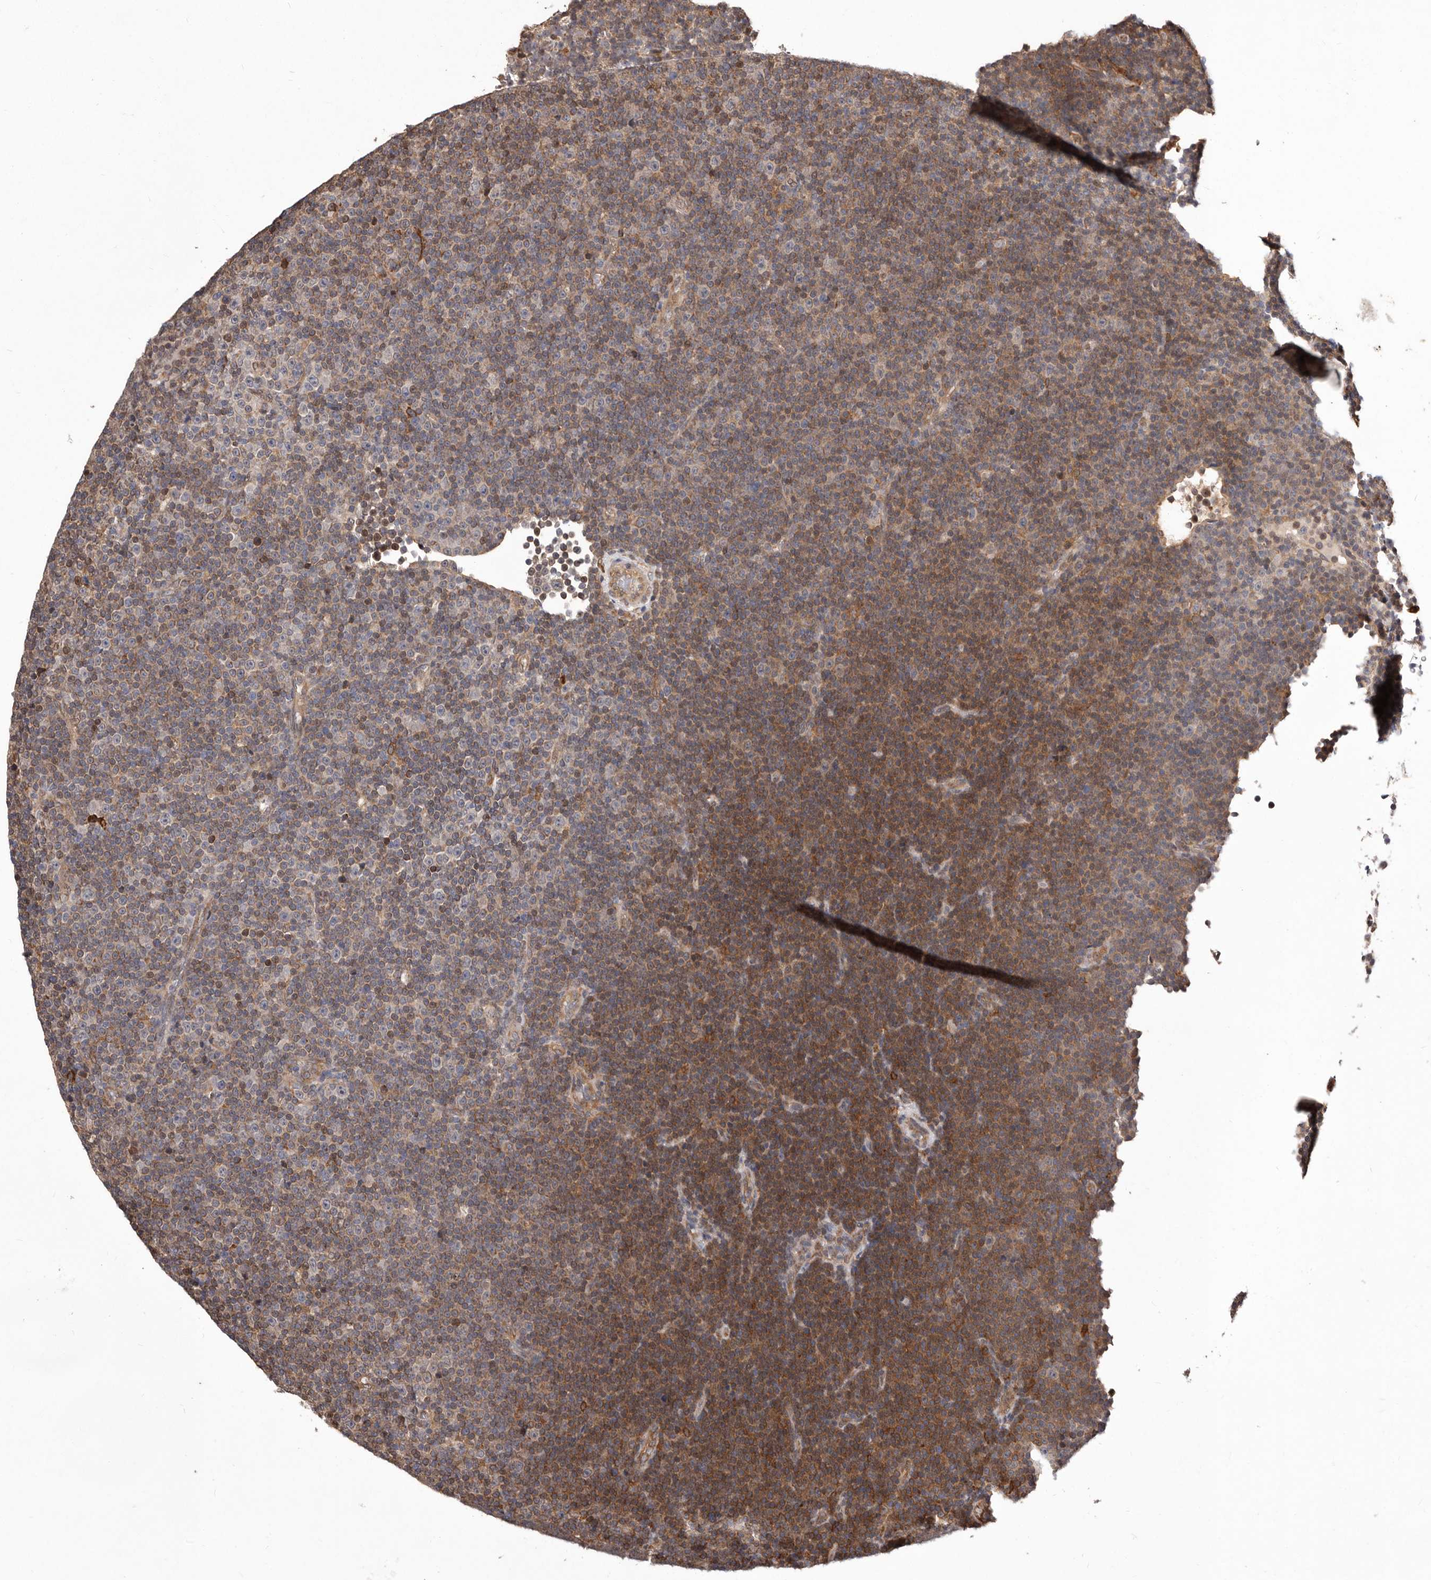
{"staining": {"intensity": "moderate", "quantity": "<25%", "location": "cytoplasmic/membranous"}, "tissue": "lymphoma", "cell_type": "Tumor cells", "image_type": "cancer", "snomed": [{"axis": "morphology", "description": "Malignant lymphoma, non-Hodgkin's type, Low grade"}, {"axis": "topography", "description": "Lymph node"}], "caption": "Immunohistochemistry (IHC) image of neoplastic tissue: human lymphoma stained using immunohistochemistry exhibits low levels of moderate protein expression localized specifically in the cytoplasmic/membranous of tumor cells, appearing as a cytoplasmic/membranous brown color.", "gene": "RRM2B", "patient": {"sex": "female", "age": 67}}